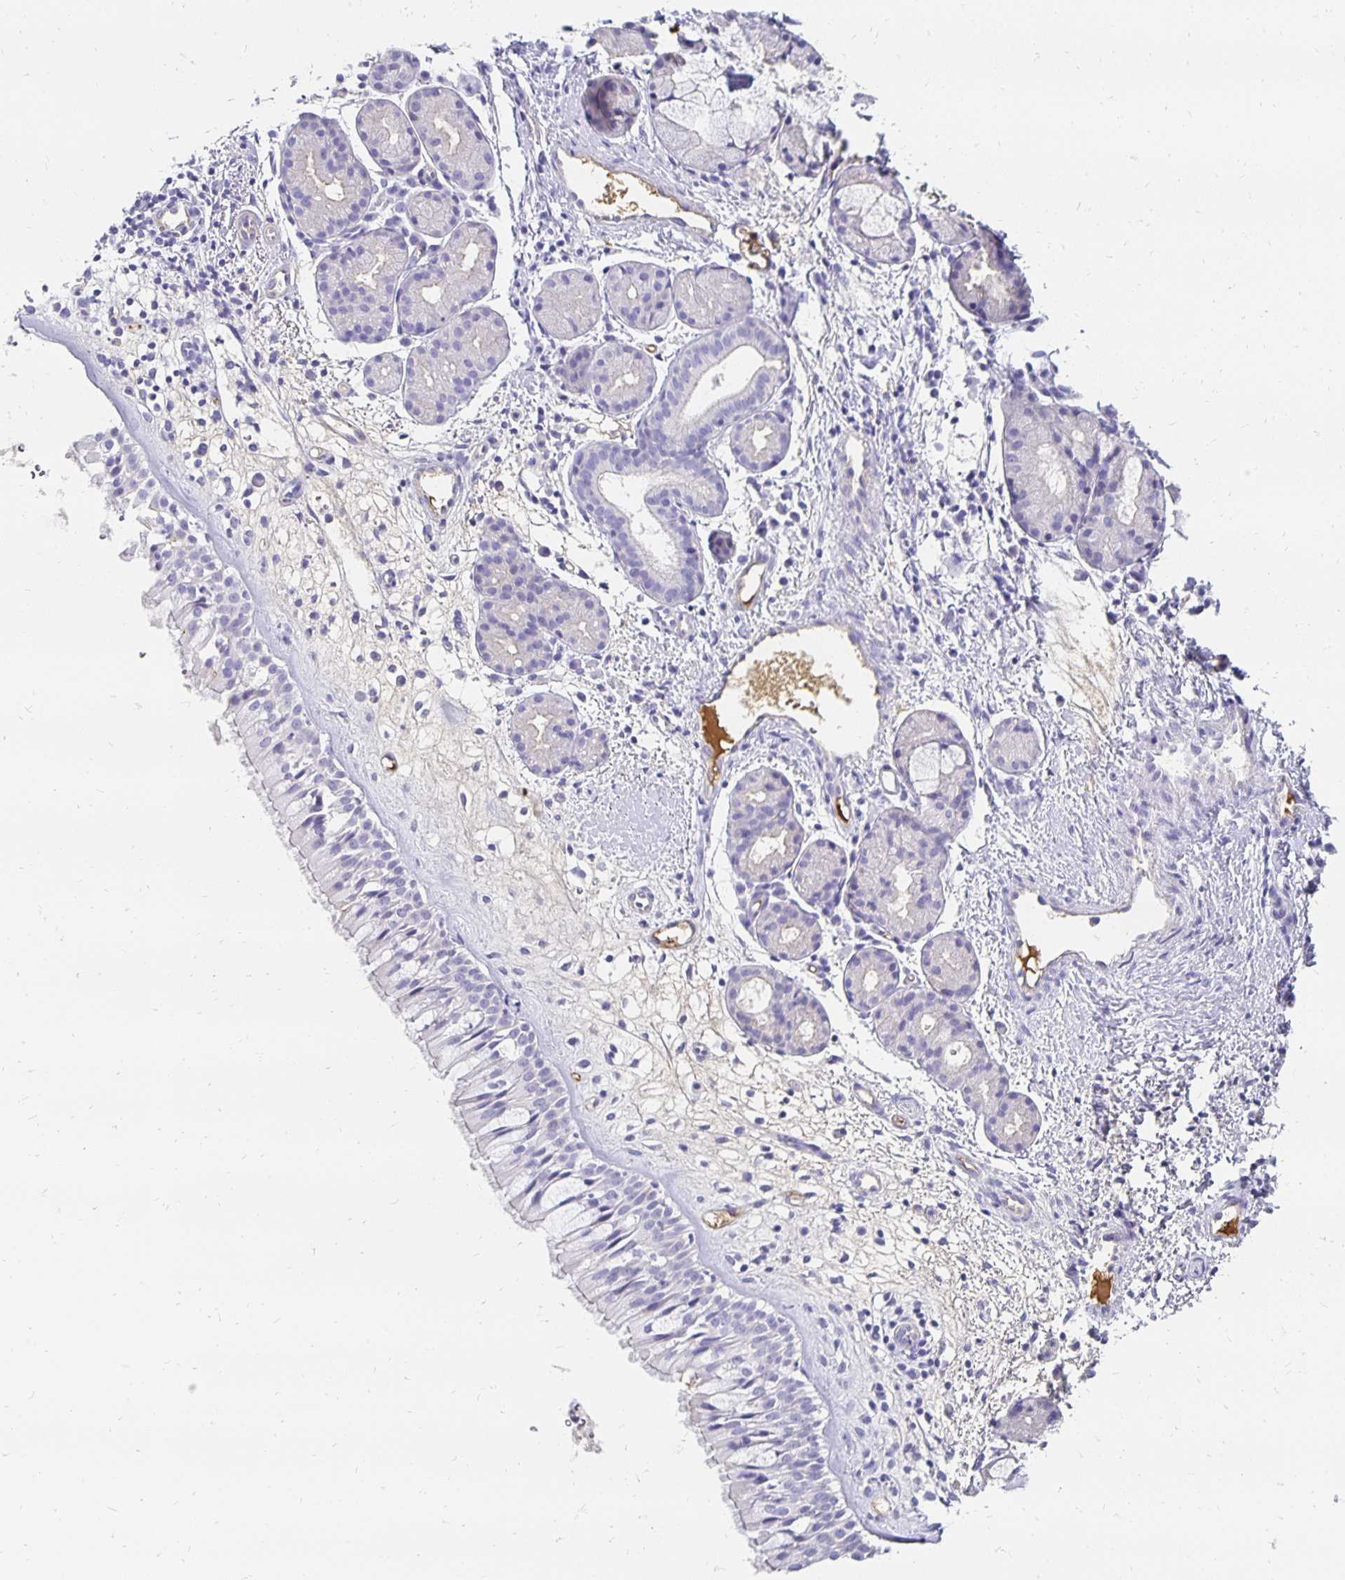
{"staining": {"intensity": "negative", "quantity": "none", "location": "none"}, "tissue": "nasopharynx", "cell_type": "Respiratory epithelial cells", "image_type": "normal", "snomed": [{"axis": "morphology", "description": "Normal tissue, NOS"}, {"axis": "topography", "description": "Nasopharynx"}], "caption": "Immunohistochemical staining of benign human nasopharynx exhibits no significant positivity in respiratory epithelial cells. The staining was performed using DAB (3,3'-diaminobenzidine) to visualize the protein expression in brown, while the nuclei were stained in blue with hematoxylin (Magnification: 20x).", "gene": "APOB", "patient": {"sex": "male", "age": 65}}